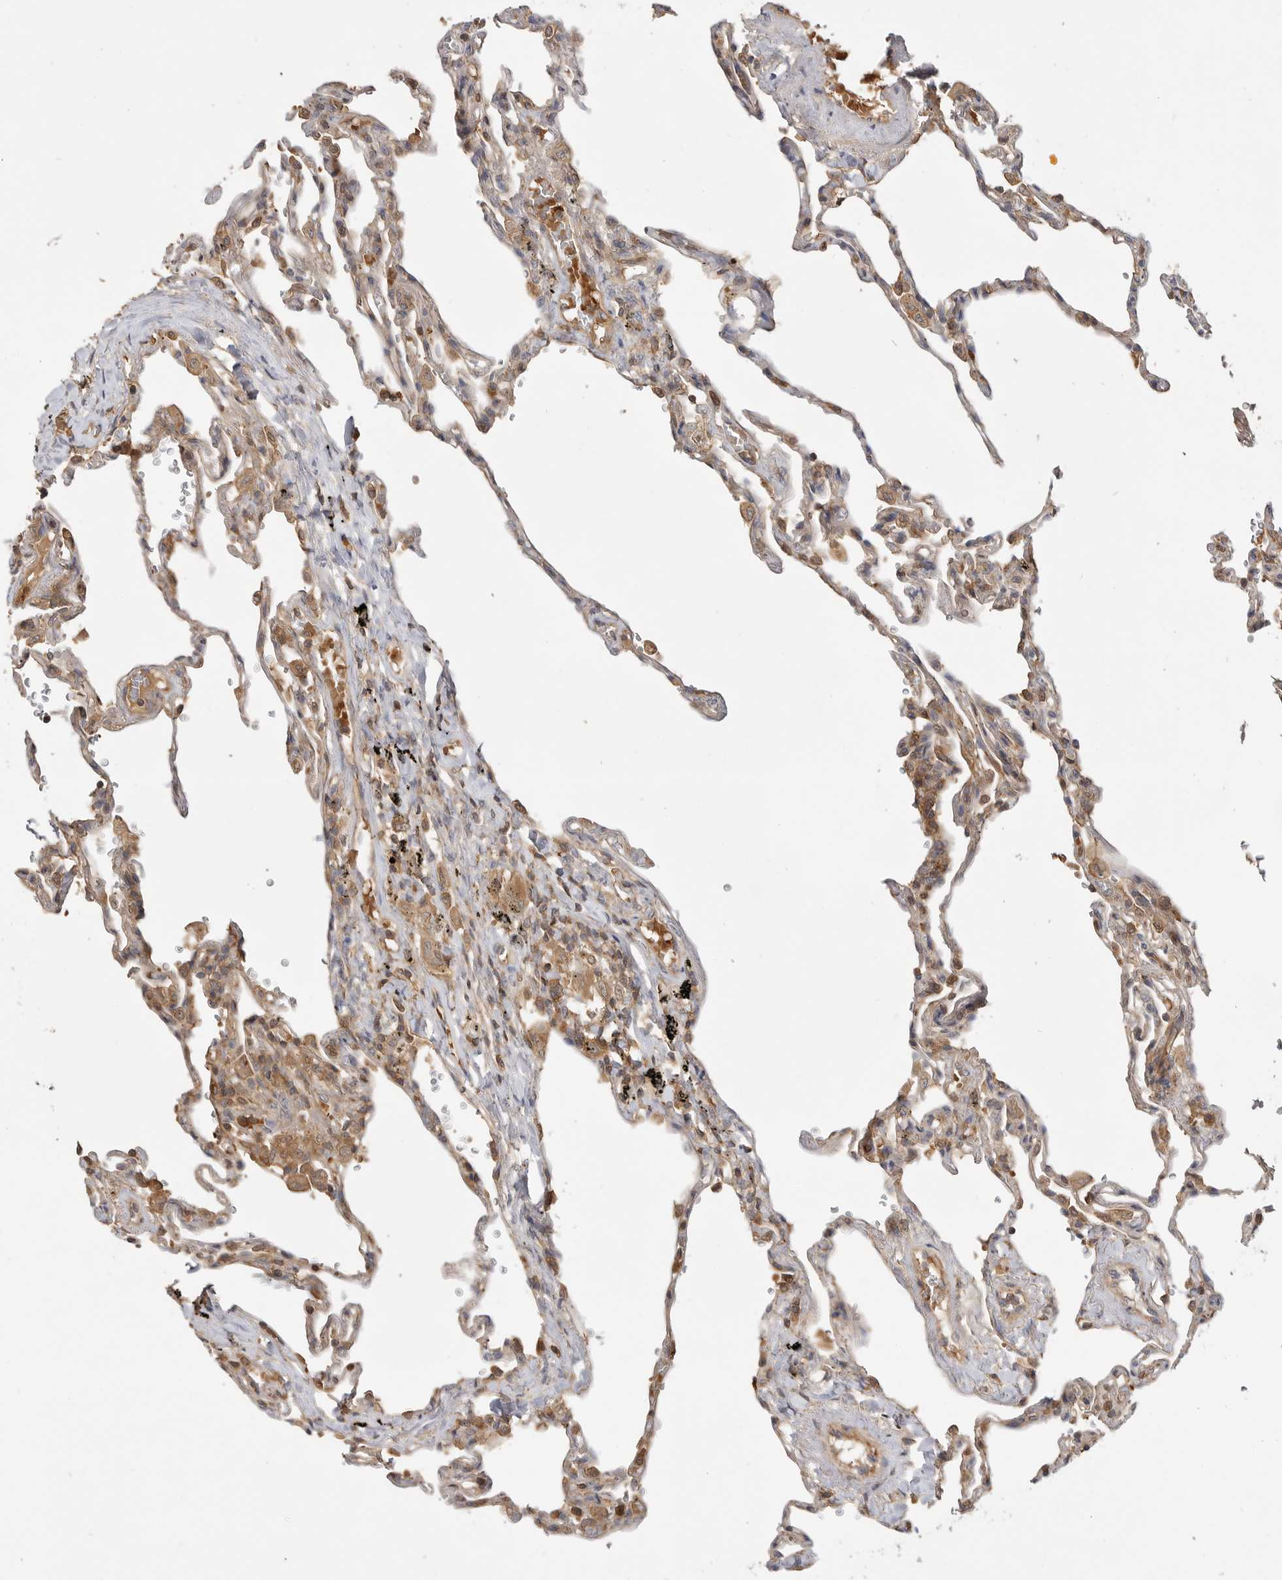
{"staining": {"intensity": "moderate", "quantity": "25%-75%", "location": "cytoplasmic/membranous"}, "tissue": "lung", "cell_type": "Alveolar cells", "image_type": "normal", "snomed": [{"axis": "morphology", "description": "Normal tissue, NOS"}, {"axis": "topography", "description": "Lung"}], "caption": "The image exhibits a brown stain indicating the presence of a protein in the cytoplasmic/membranous of alveolar cells in lung.", "gene": "CLDN12", "patient": {"sex": "male", "age": 59}}